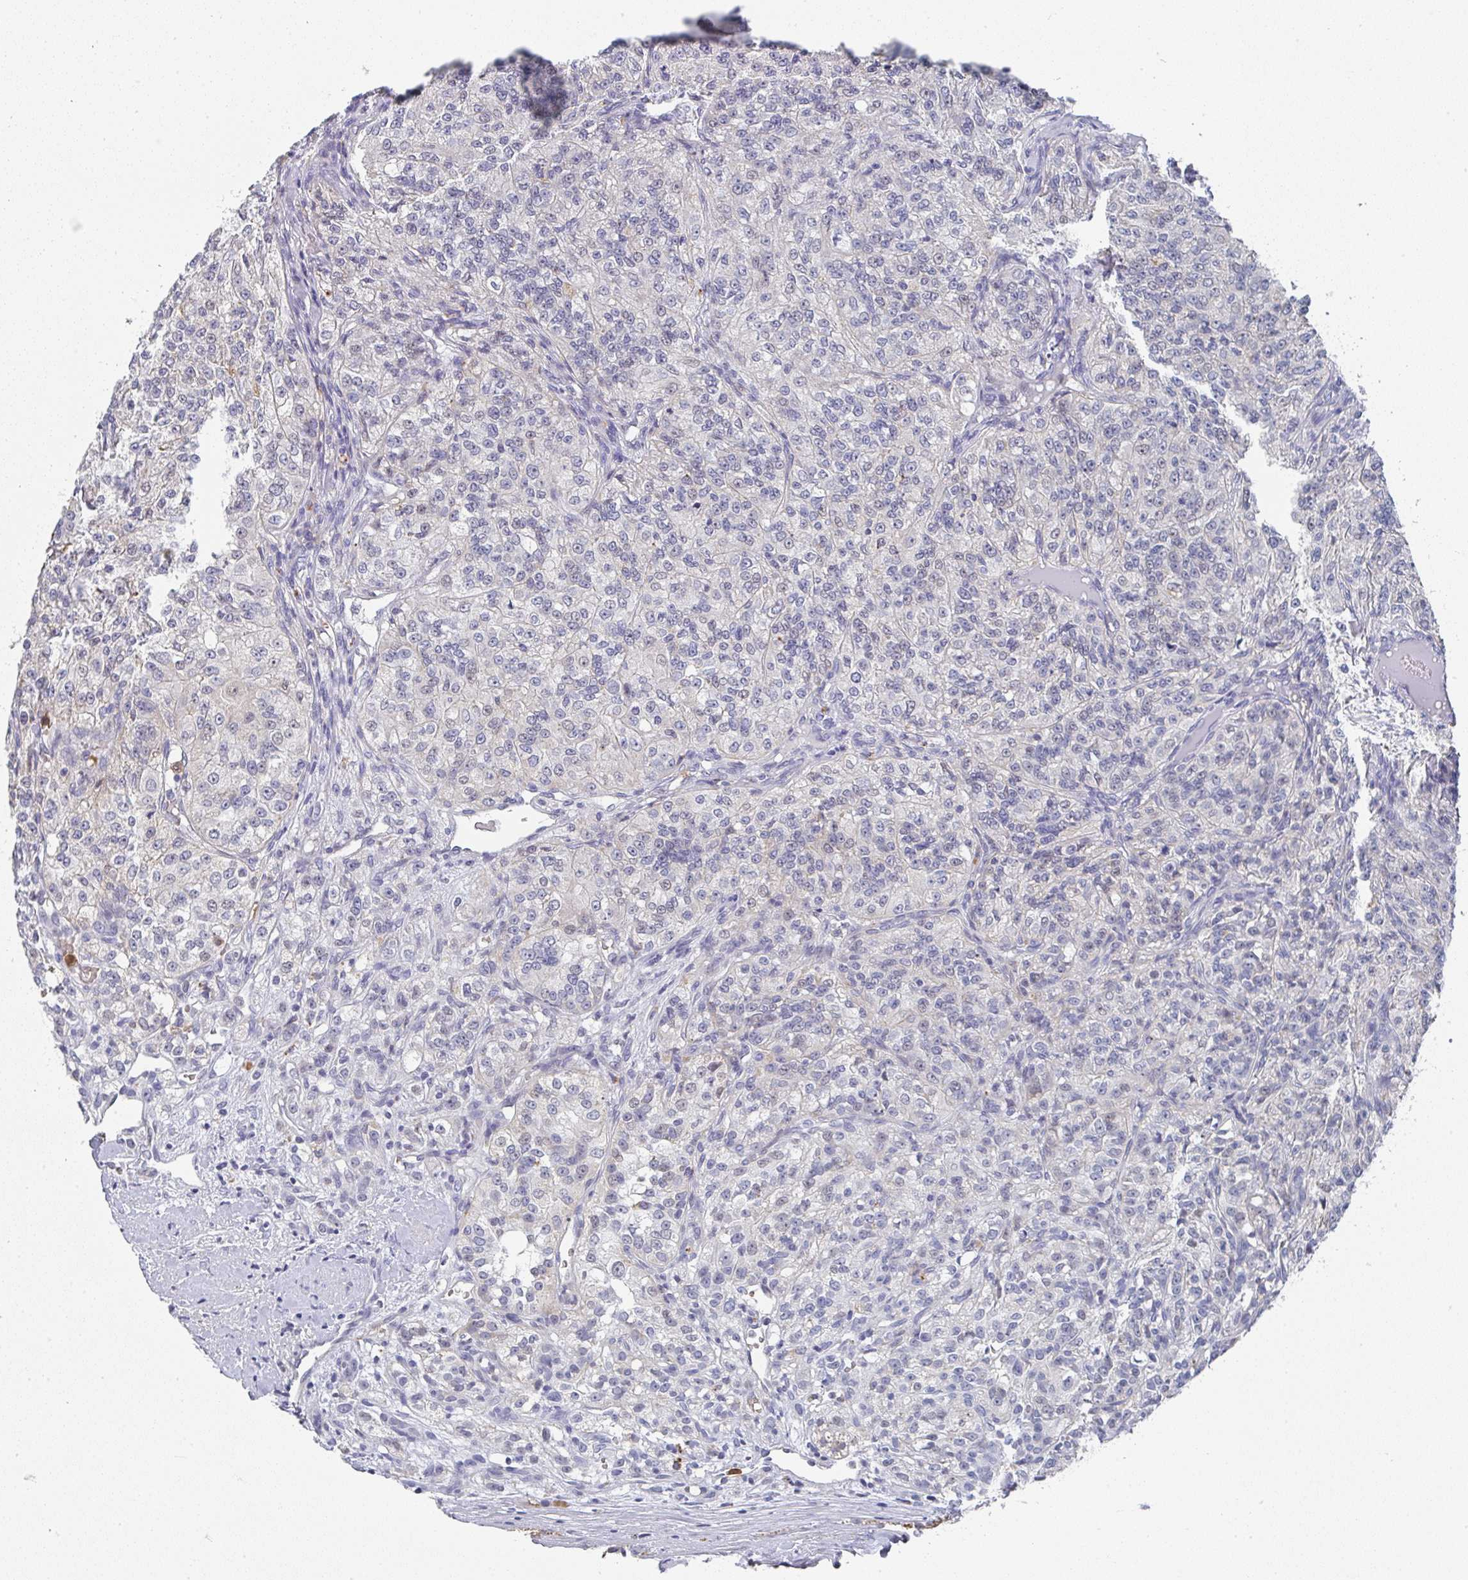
{"staining": {"intensity": "negative", "quantity": "none", "location": "none"}, "tissue": "renal cancer", "cell_type": "Tumor cells", "image_type": "cancer", "snomed": [{"axis": "morphology", "description": "Adenocarcinoma, NOS"}, {"axis": "topography", "description": "Kidney"}], "caption": "Tumor cells show no significant protein expression in renal cancer.", "gene": "NCF1", "patient": {"sex": "female", "age": 63}}